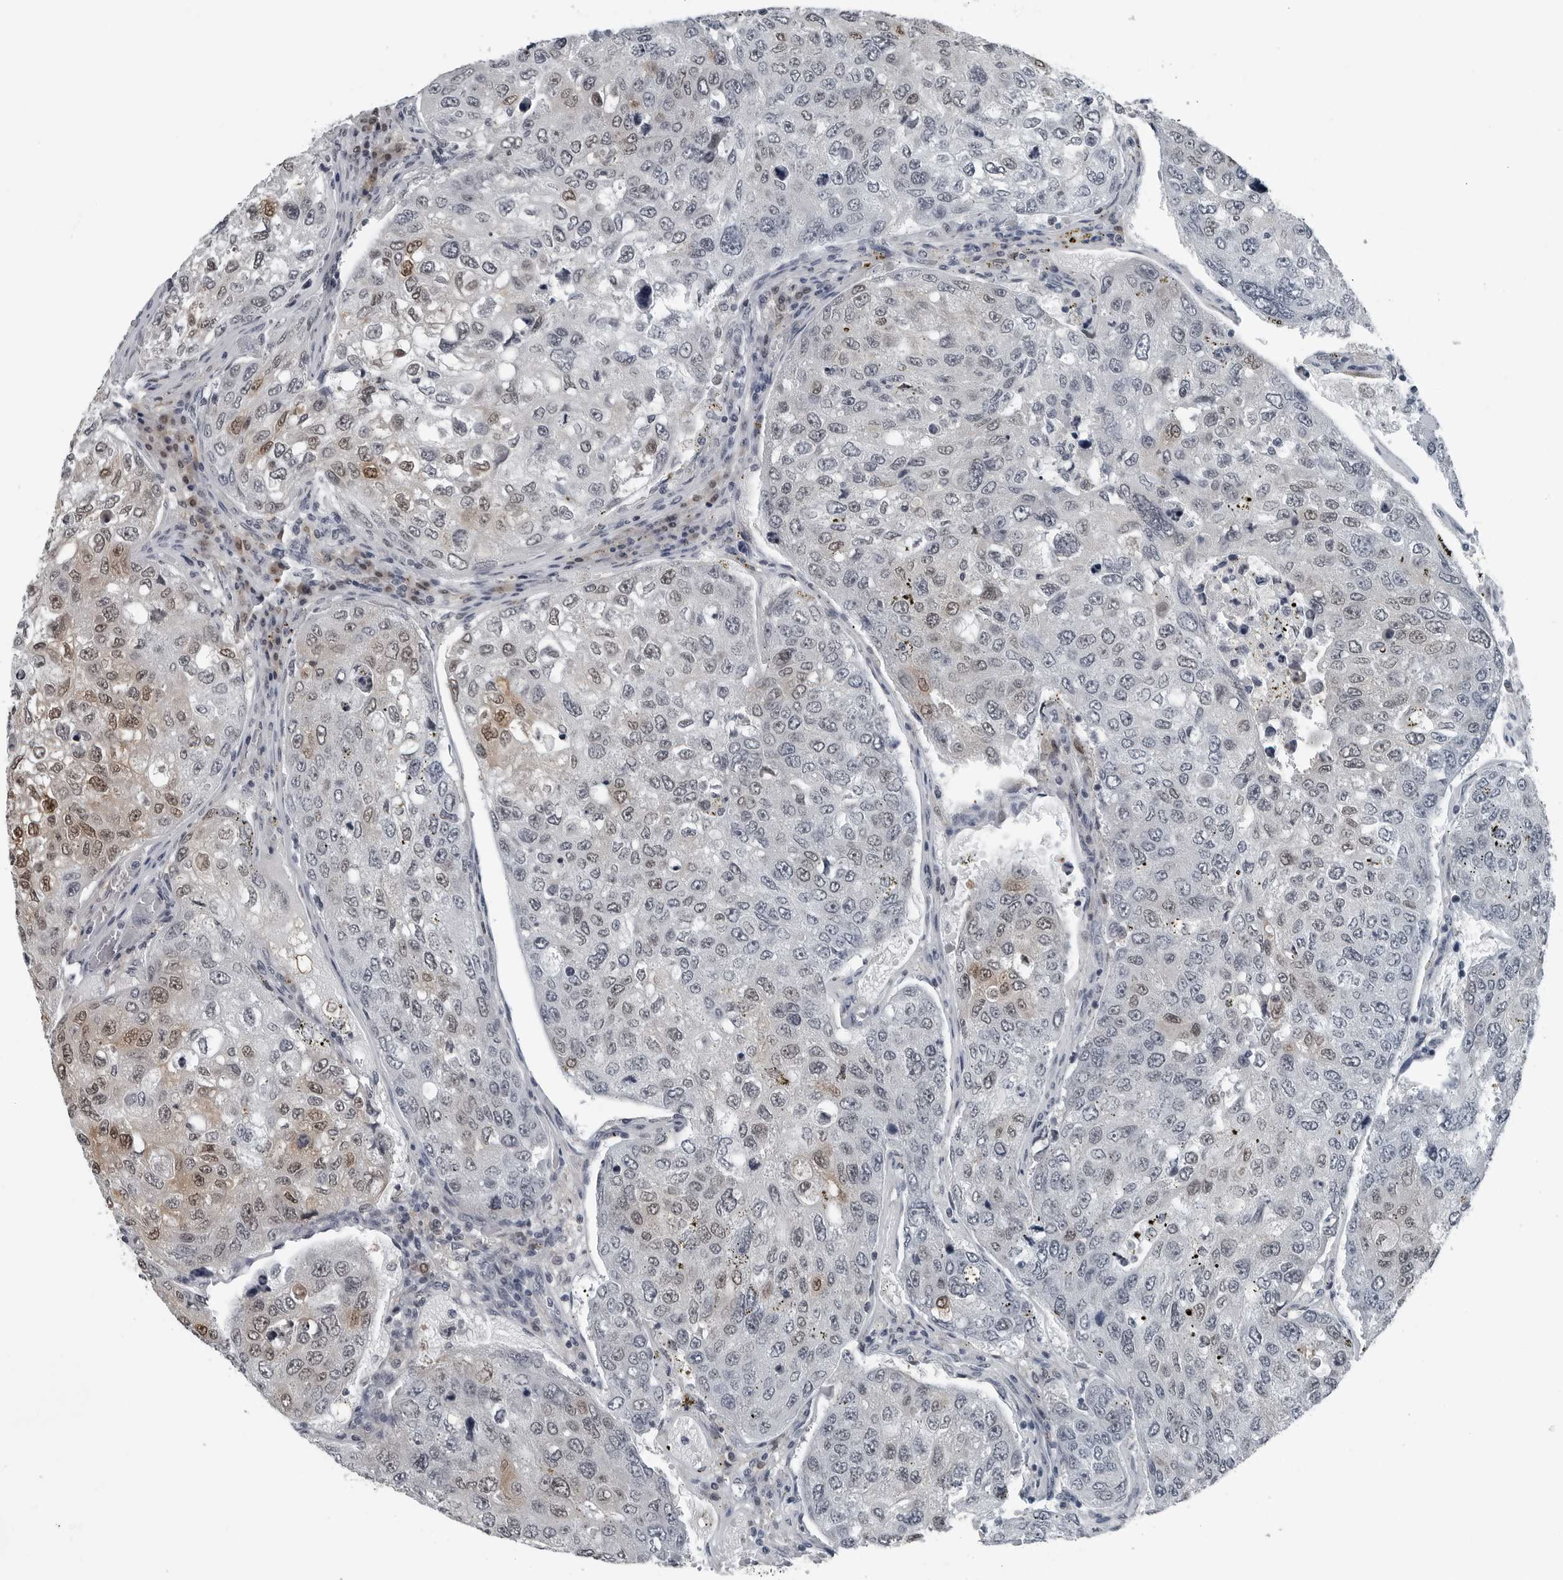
{"staining": {"intensity": "moderate", "quantity": "<25%", "location": "nuclear"}, "tissue": "urothelial cancer", "cell_type": "Tumor cells", "image_type": "cancer", "snomed": [{"axis": "morphology", "description": "Urothelial carcinoma, High grade"}, {"axis": "topography", "description": "Lymph node"}, {"axis": "topography", "description": "Urinary bladder"}], "caption": "Immunohistochemical staining of human high-grade urothelial carcinoma shows low levels of moderate nuclear protein staining in approximately <25% of tumor cells.", "gene": "AKR1A1", "patient": {"sex": "male", "age": 51}}